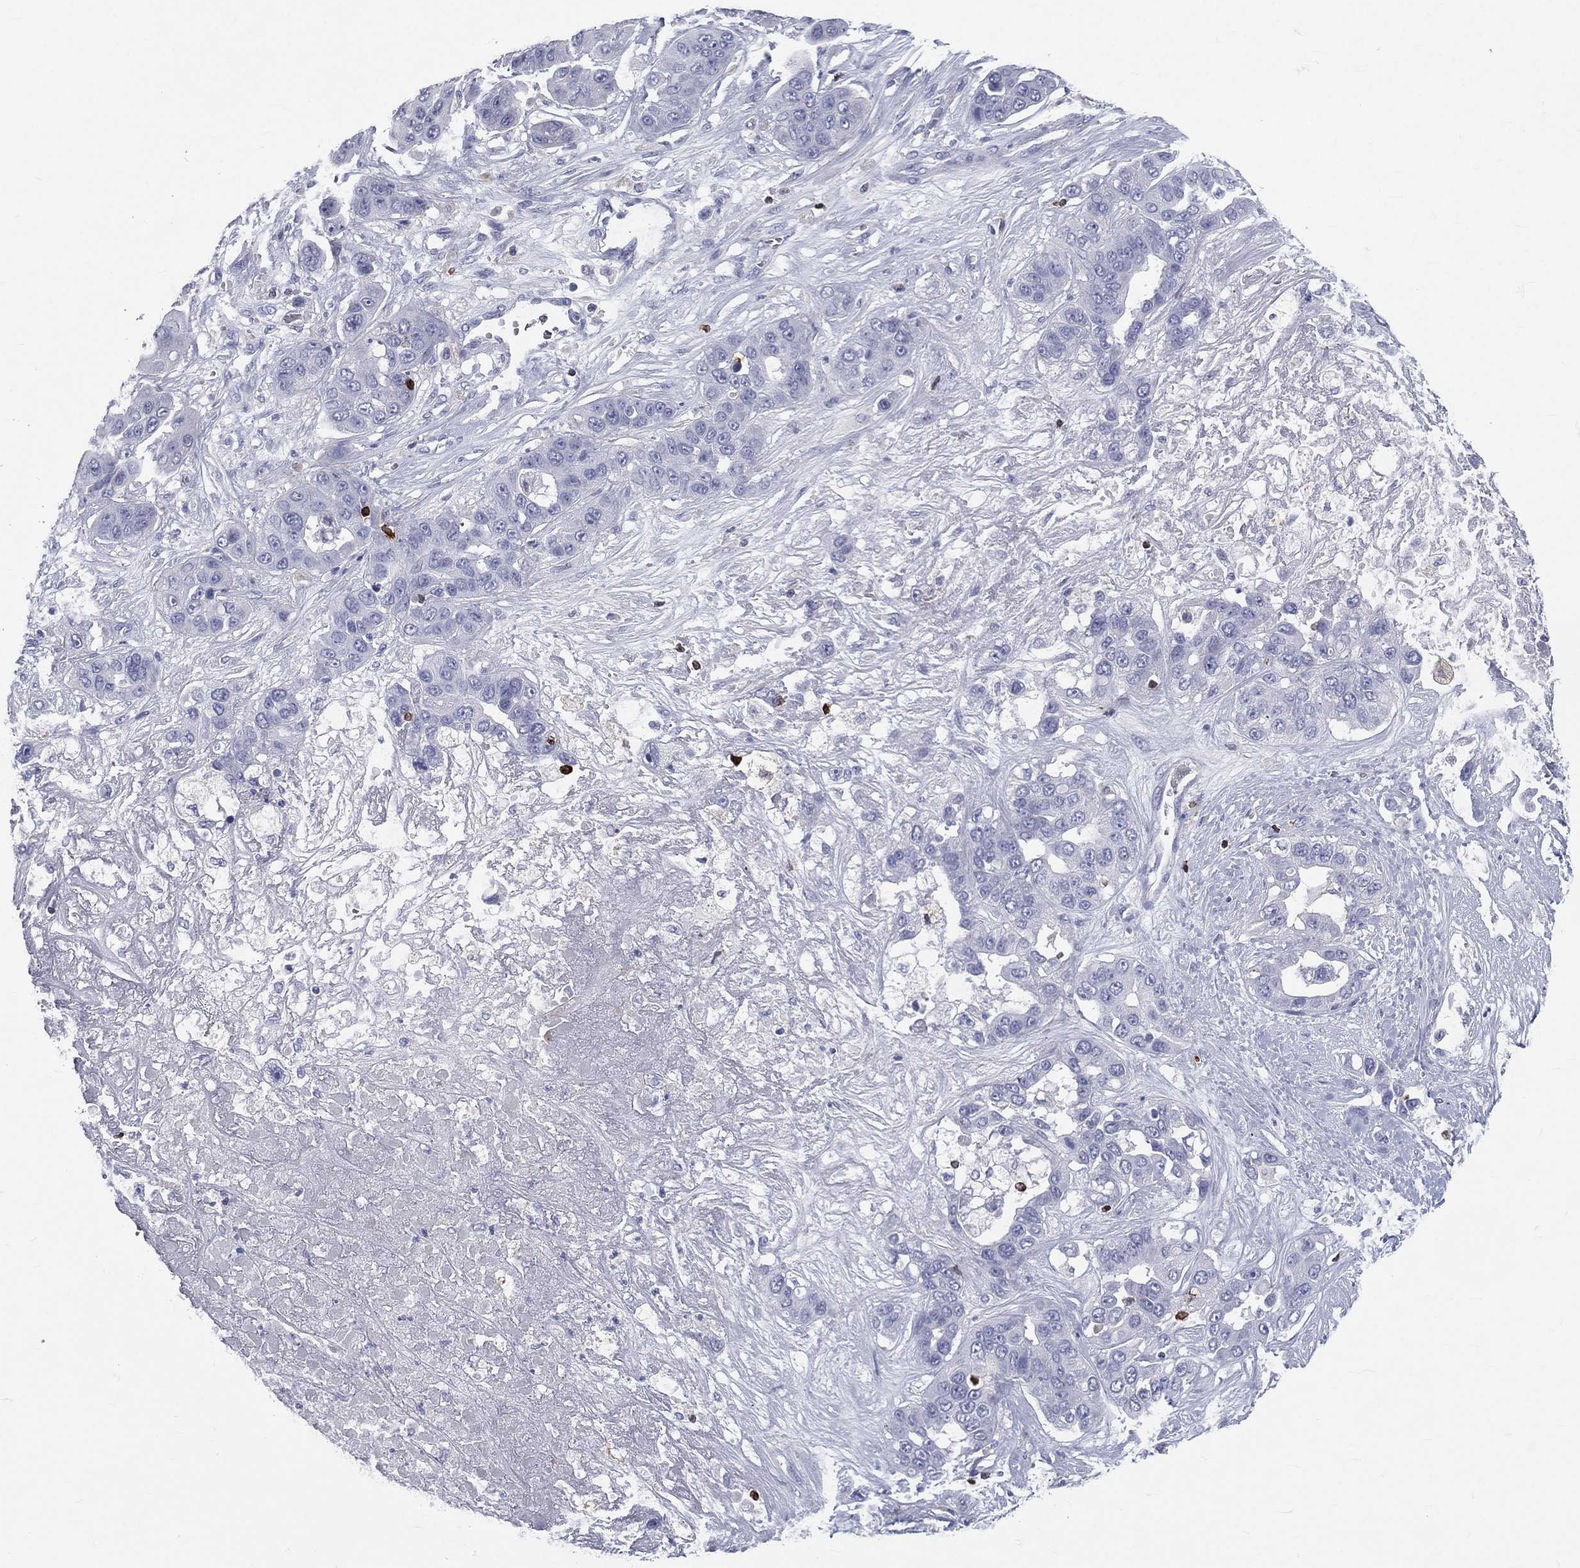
{"staining": {"intensity": "negative", "quantity": "none", "location": "none"}, "tissue": "liver cancer", "cell_type": "Tumor cells", "image_type": "cancer", "snomed": [{"axis": "morphology", "description": "Cholangiocarcinoma"}, {"axis": "topography", "description": "Liver"}], "caption": "IHC image of human cholangiocarcinoma (liver) stained for a protein (brown), which reveals no staining in tumor cells. Brightfield microscopy of immunohistochemistry (IHC) stained with DAB (3,3'-diaminobenzidine) (brown) and hematoxylin (blue), captured at high magnification.", "gene": "CTSW", "patient": {"sex": "female", "age": 52}}